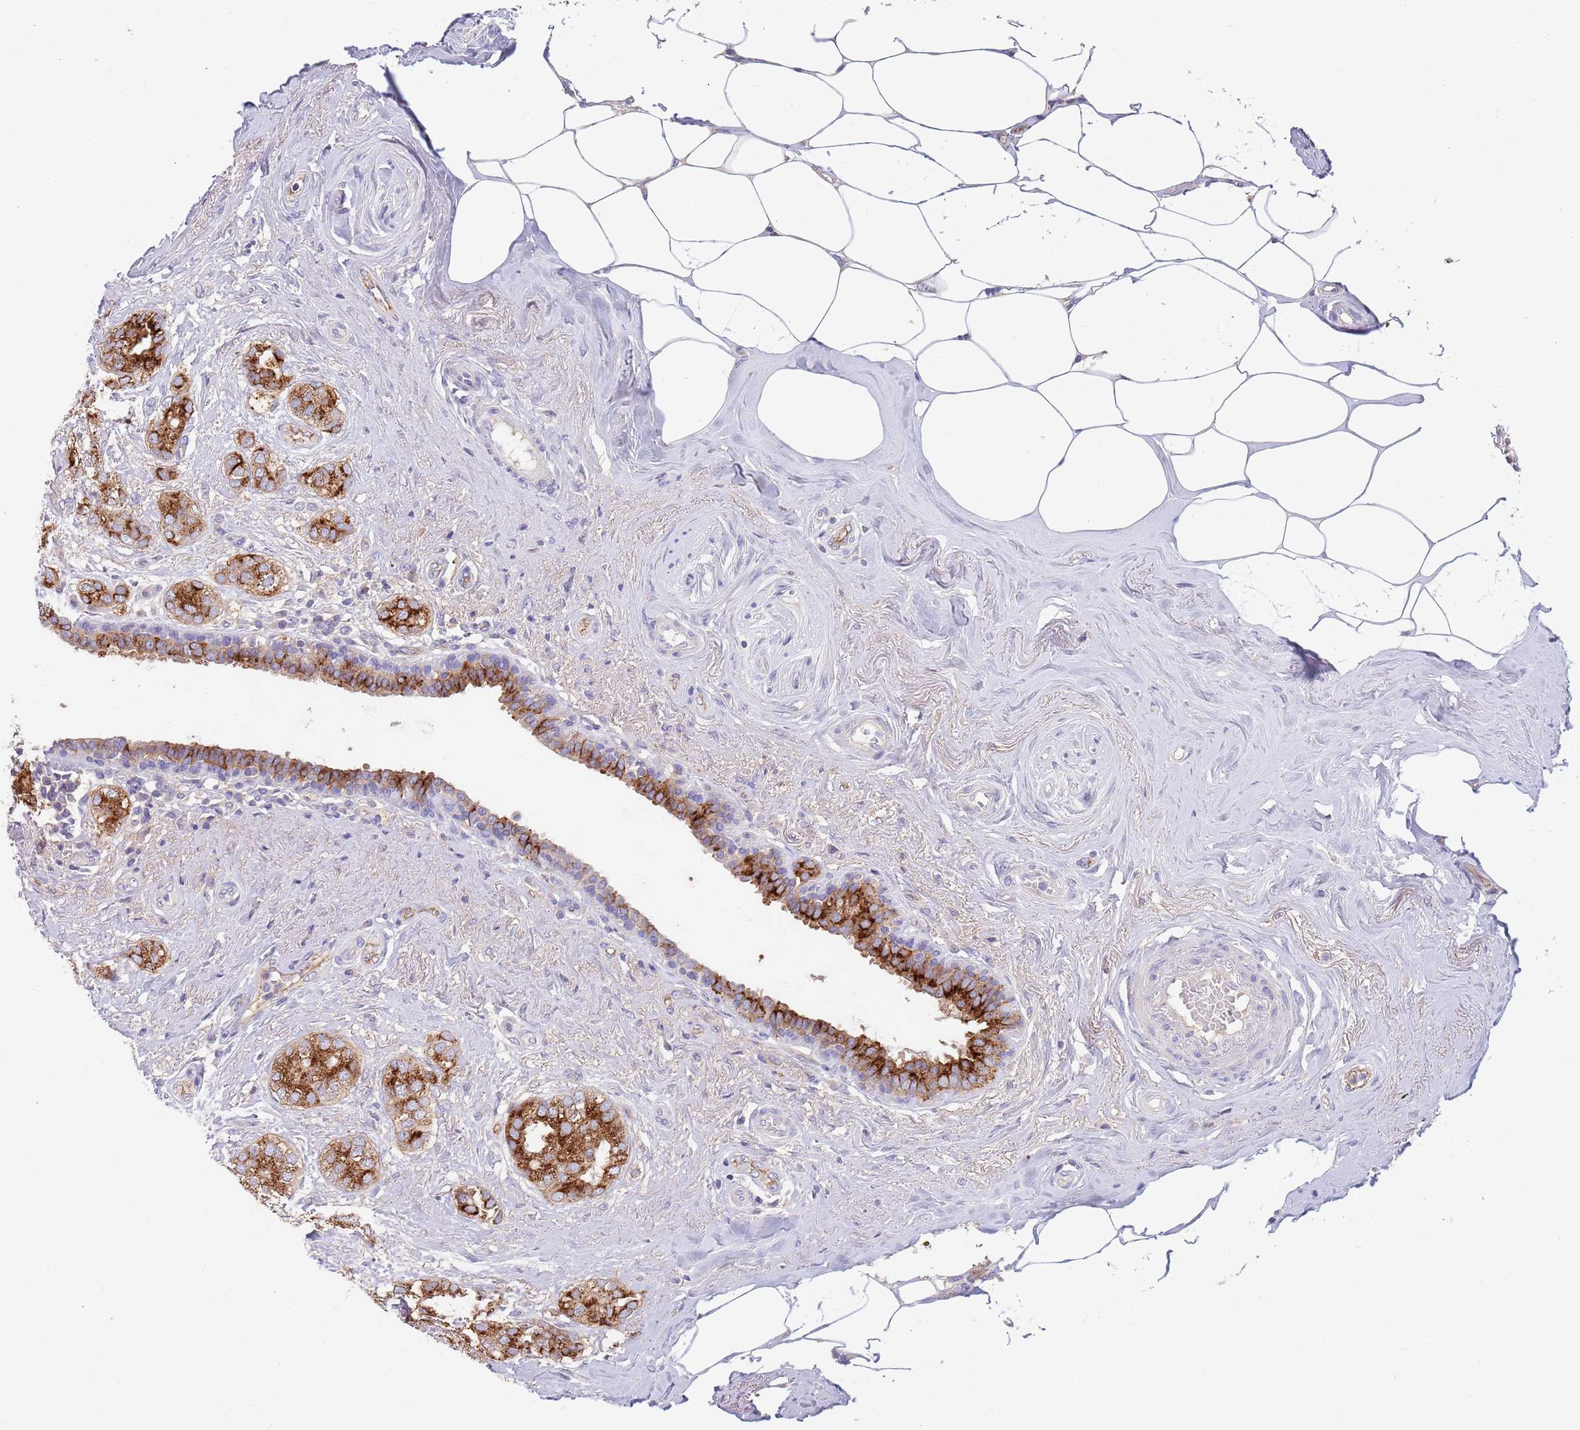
{"staining": {"intensity": "strong", "quantity": ">75%", "location": "cytoplasmic/membranous"}, "tissue": "breast cancer", "cell_type": "Tumor cells", "image_type": "cancer", "snomed": [{"axis": "morphology", "description": "Duct carcinoma"}, {"axis": "topography", "description": "Breast"}], "caption": "IHC staining of breast invasive ductal carcinoma, which displays high levels of strong cytoplasmic/membranous staining in approximately >75% of tumor cells indicating strong cytoplasmic/membranous protein positivity. The staining was performed using DAB (brown) for protein detection and nuclei were counterstained in hematoxylin (blue).", "gene": "BORCS5", "patient": {"sex": "female", "age": 73}}